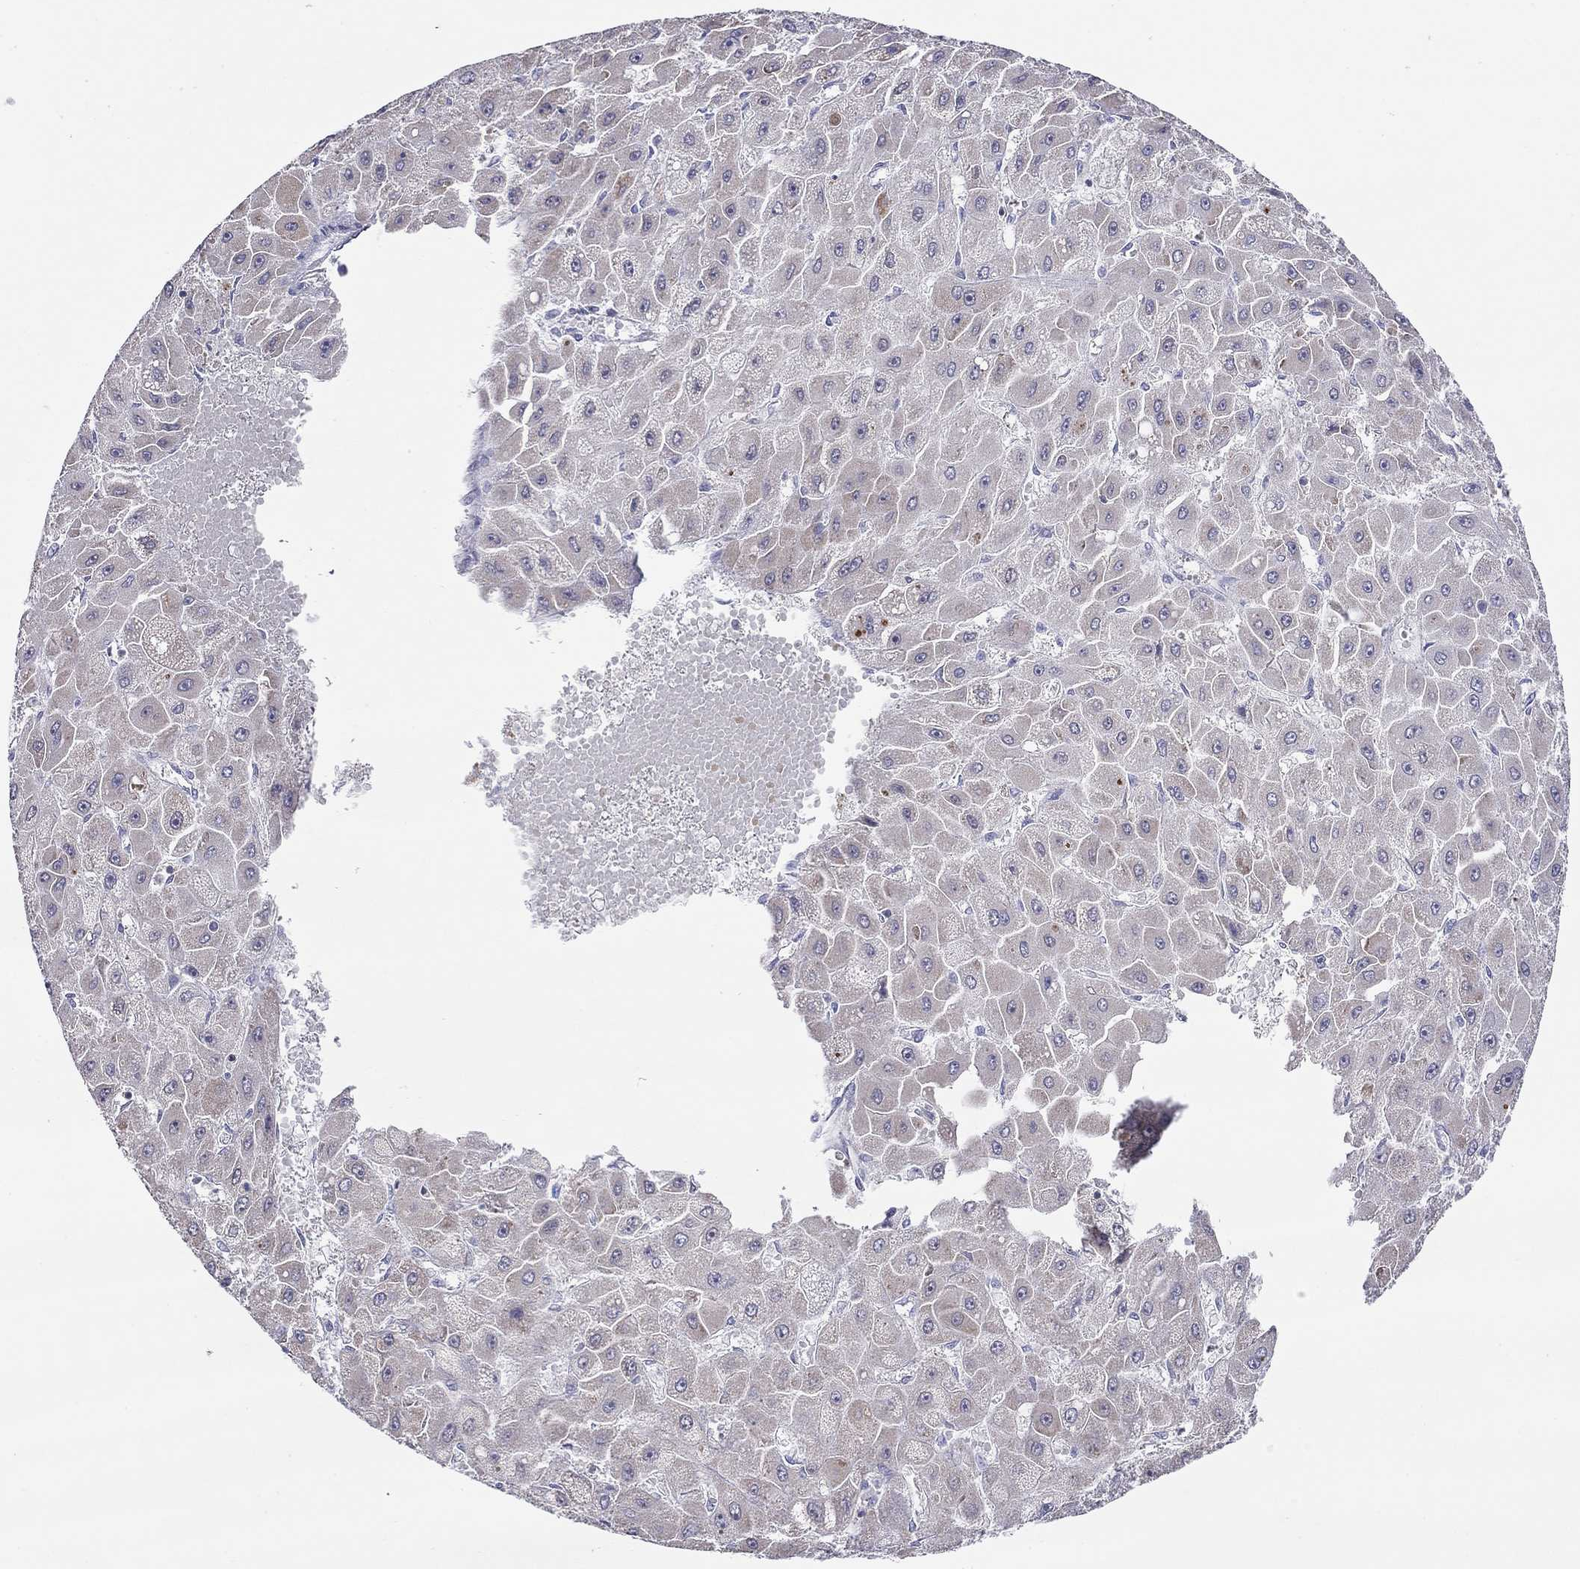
{"staining": {"intensity": "negative", "quantity": "none", "location": "none"}, "tissue": "liver cancer", "cell_type": "Tumor cells", "image_type": "cancer", "snomed": [{"axis": "morphology", "description": "Carcinoma, Hepatocellular, NOS"}, {"axis": "topography", "description": "Liver"}], "caption": "Immunohistochemical staining of human liver cancer reveals no significant positivity in tumor cells. (Brightfield microscopy of DAB (3,3'-diaminobenzidine) immunohistochemistry (IHC) at high magnification).", "gene": "SLC46A2", "patient": {"sex": "female", "age": 25}}